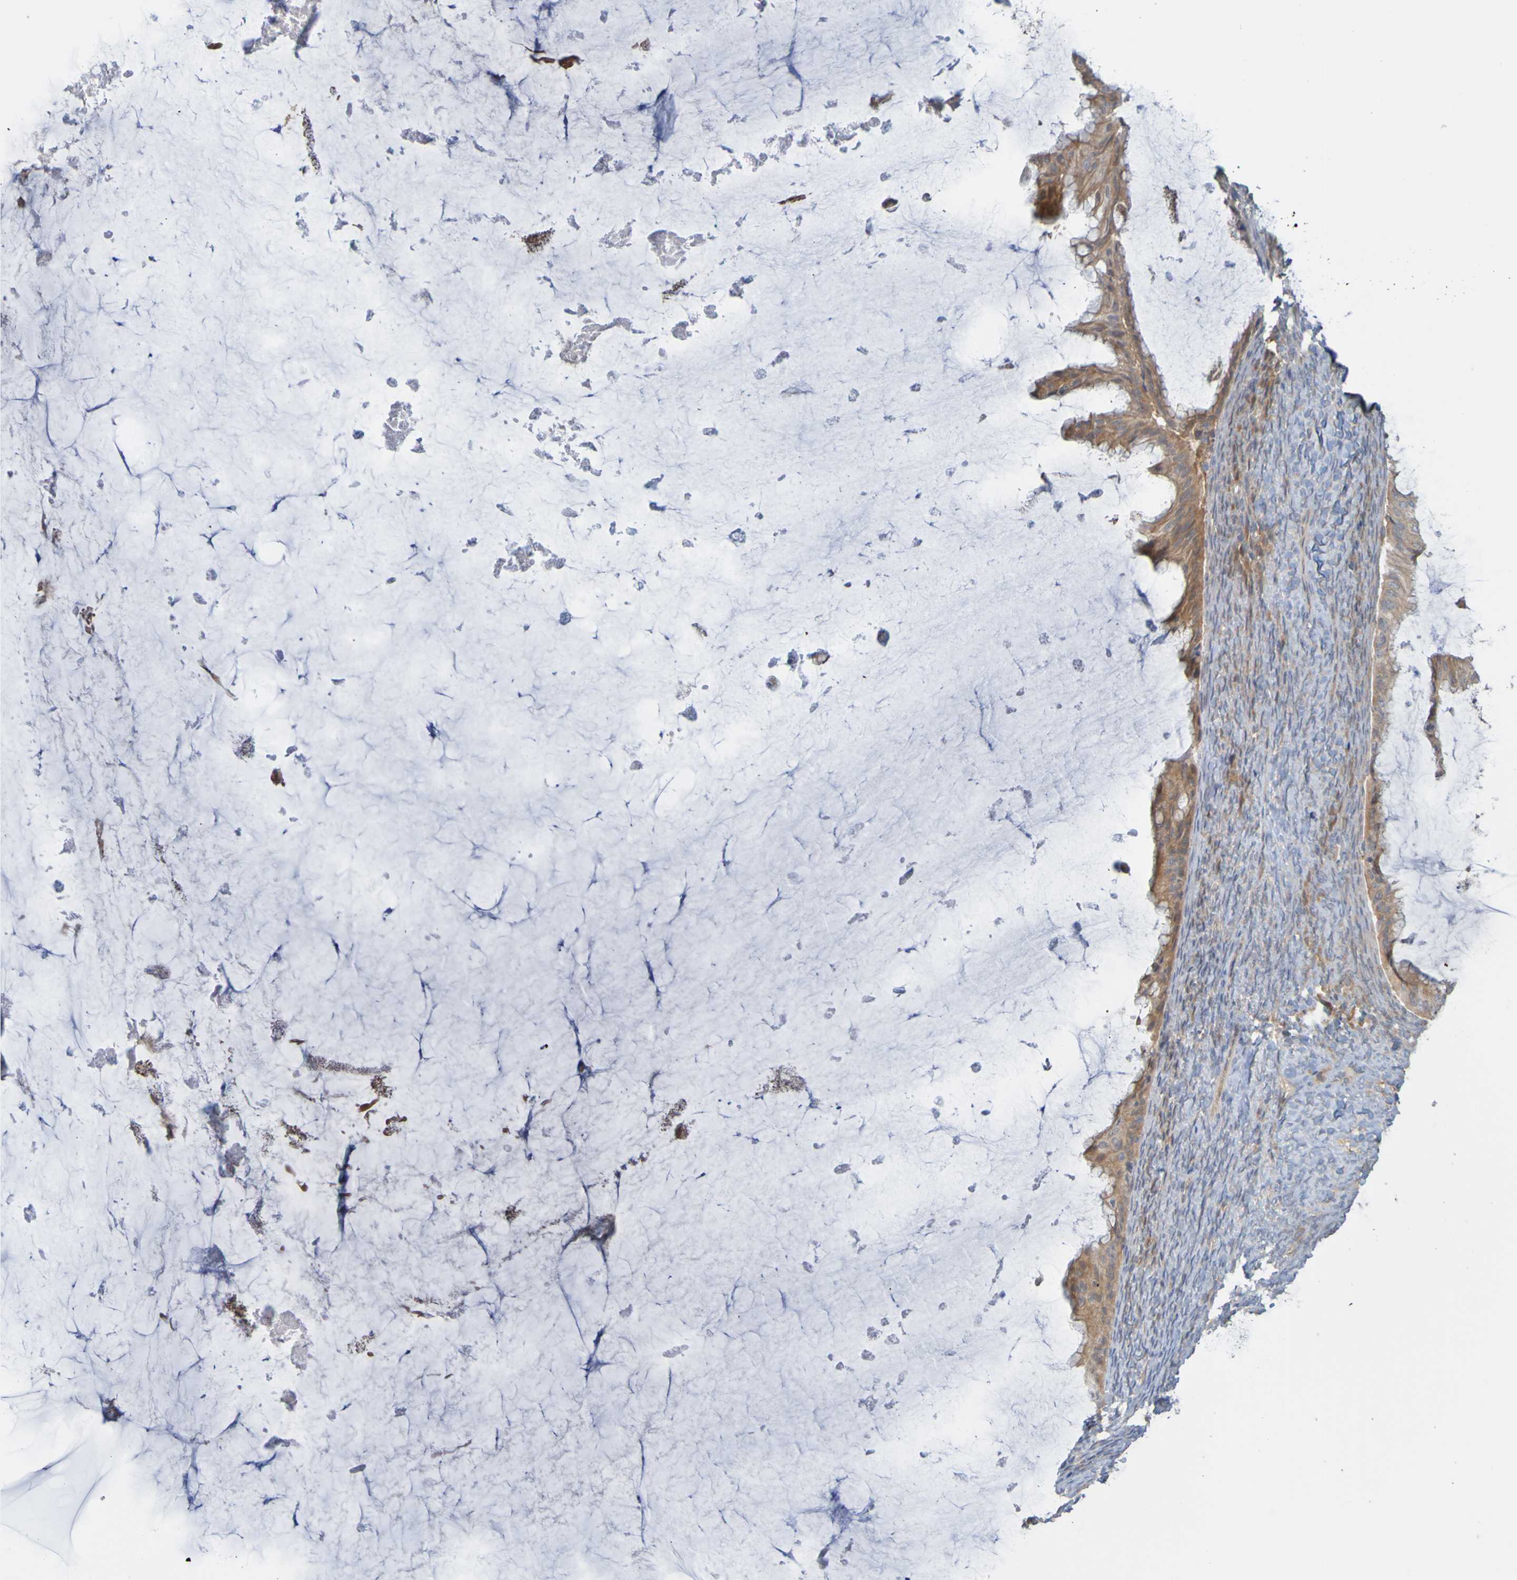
{"staining": {"intensity": "moderate", "quantity": ">75%", "location": "cytoplasmic/membranous"}, "tissue": "ovarian cancer", "cell_type": "Tumor cells", "image_type": "cancer", "snomed": [{"axis": "morphology", "description": "Cystadenocarcinoma, mucinous, NOS"}, {"axis": "topography", "description": "Ovary"}], "caption": "A histopathology image of human ovarian cancer stained for a protein demonstrates moderate cytoplasmic/membranous brown staining in tumor cells.", "gene": "NAV2", "patient": {"sex": "female", "age": 61}}